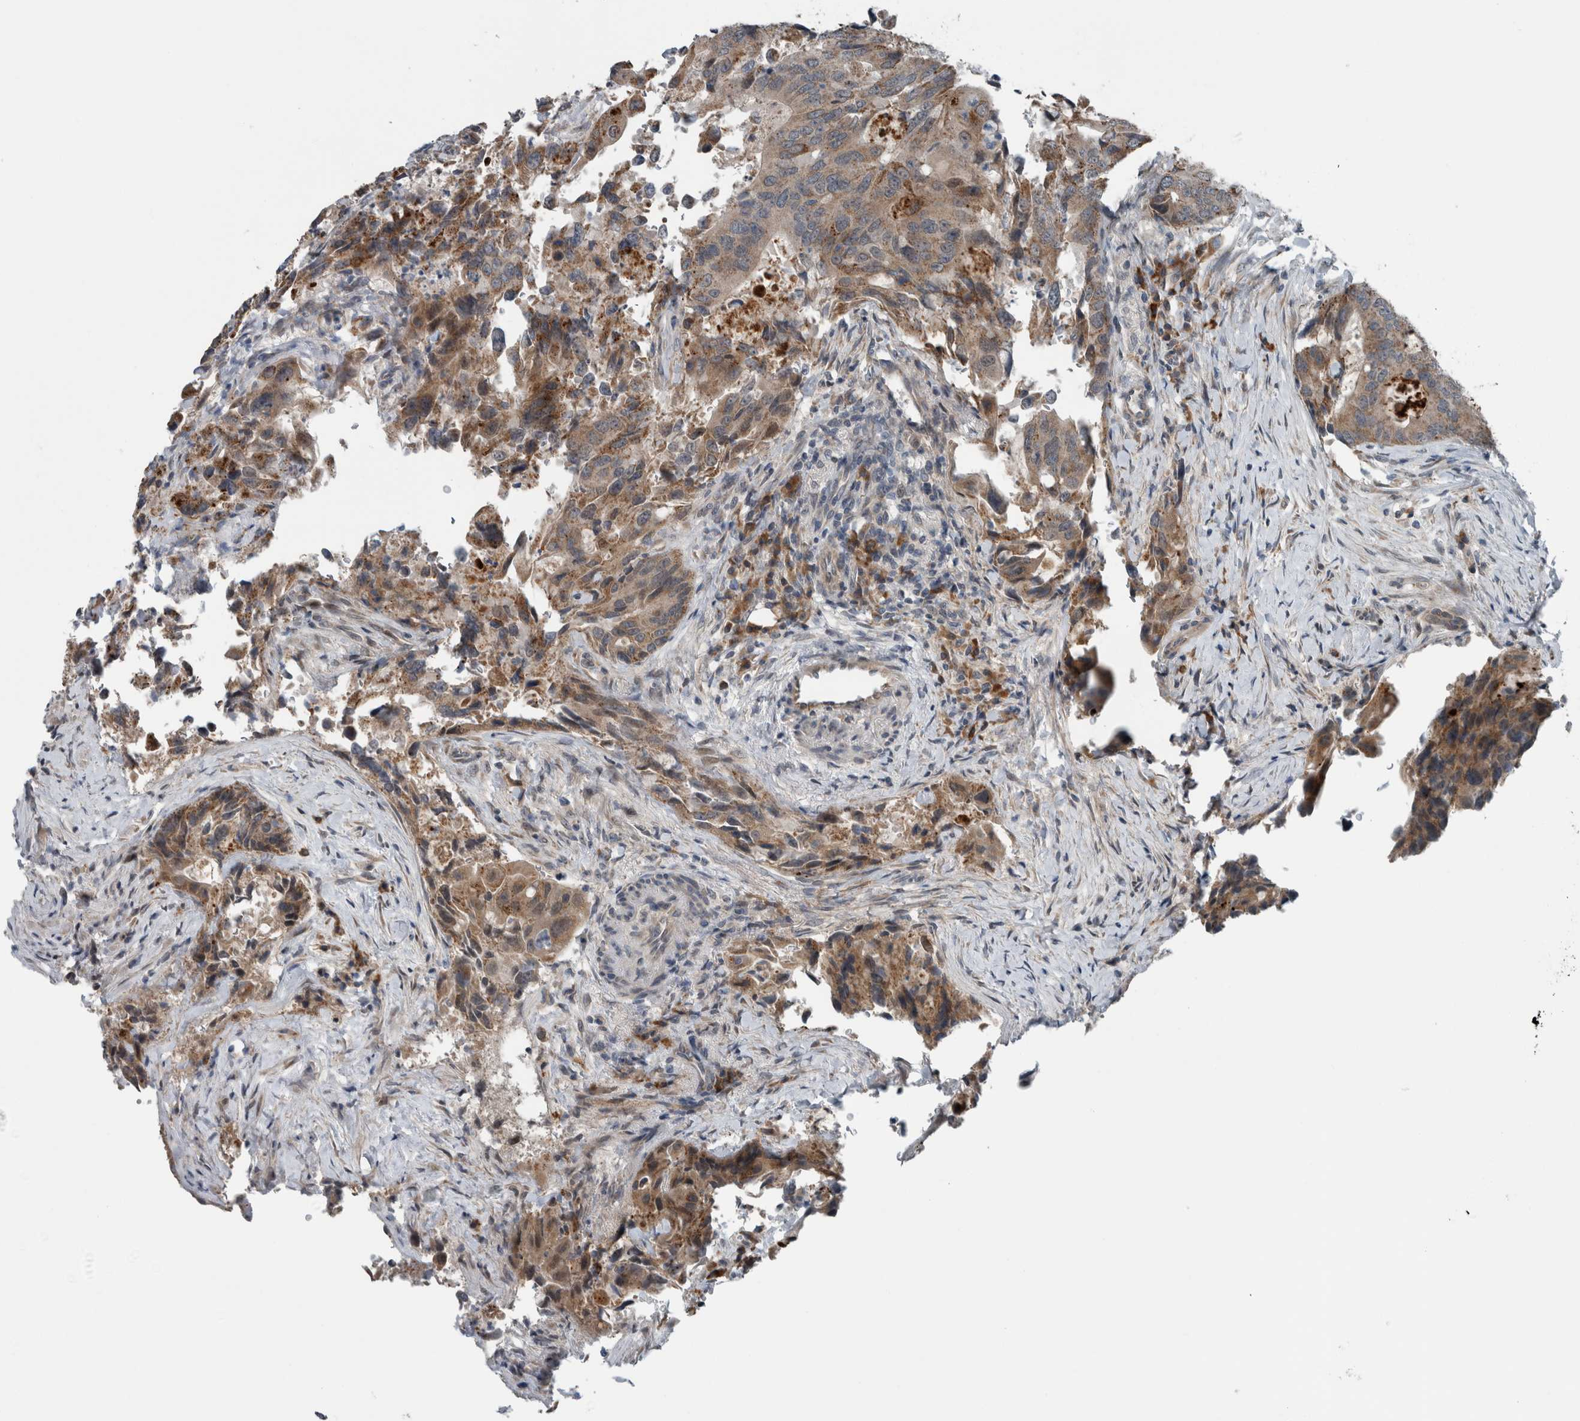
{"staining": {"intensity": "moderate", "quantity": "25%-75%", "location": "cytoplasmic/membranous"}, "tissue": "colorectal cancer", "cell_type": "Tumor cells", "image_type": "cancer", "snomed": [{"axis": "morphology", "description": "Adenocarcinoma, NOS"}, {"axis": "topography", "description": "Colon"}], "caption": "This is an image of immunohistochemistry (IHC) staining of adenocarcinoma (colorectal), which shows moderate staining in the cytoplasmic/membranous of tumor cells.", "gene": "GBA2", "patient": {"sex": "male", "age": 71}}